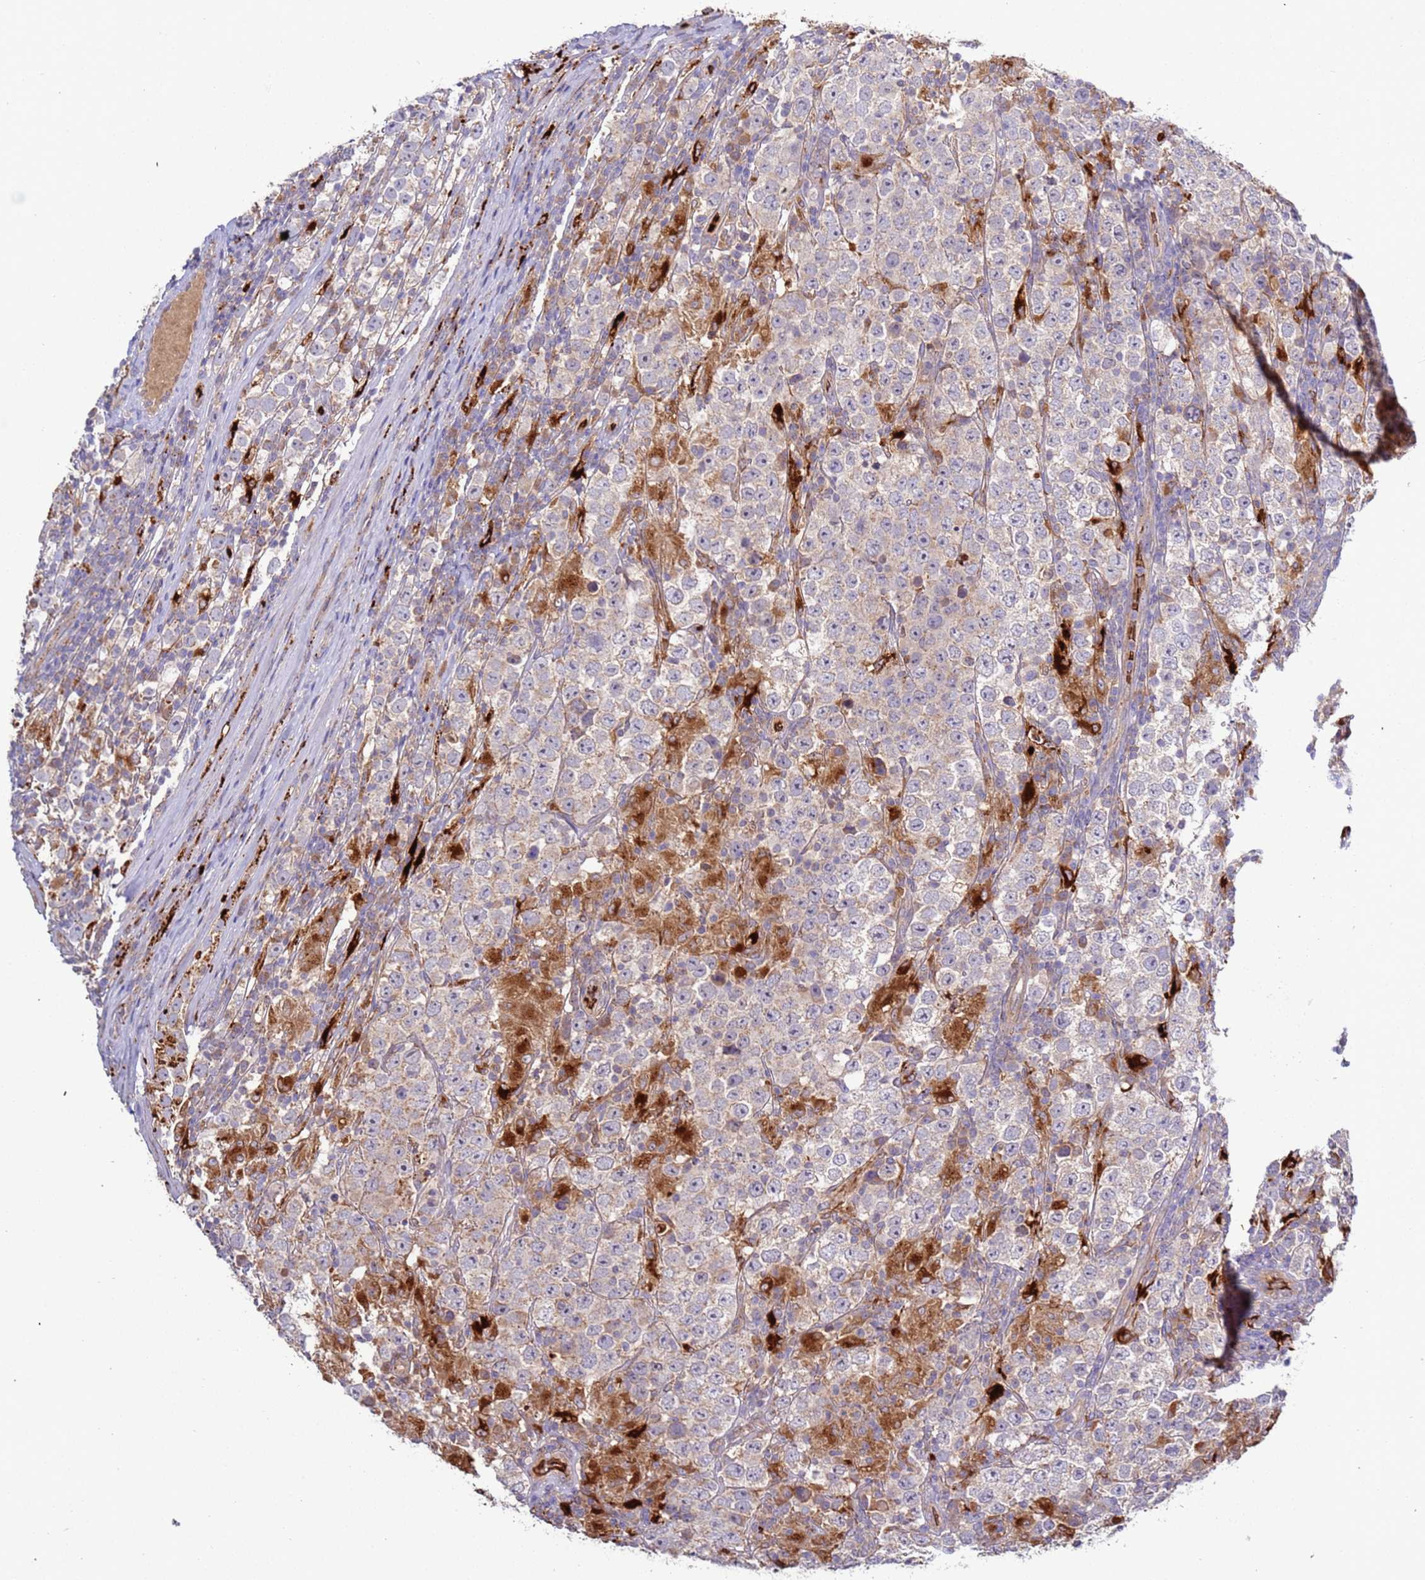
{"staining": {"intensity": "negative", "quantity": "none", "location": "none"}, "tissue": "testis cancer", "cell_type": "Tumor cells", "image_type": "cancer", "snomed": [{"axis": "morphology", "description": "Normal tissue, NOS"}, {"axis": "morphology", "description": "Urothelial carcinoma, High grade"}, {"axis": "morphology", "description": "Seminoma, NOS"}, {"axis": "morphology", "description": "Carcinoma, Embryonal, NOS"}, {"axis": "topography", "description": "Urinary bladder"}, {"axis": "topography", "description": "Testis"}], "caption": "This is an immunohistochemistry micrograph of human embryonal carcinoma (testis). There is no staining in tumor cells.", "gene": "VPS36", "patient": {"sex": "male", "age": 41}}